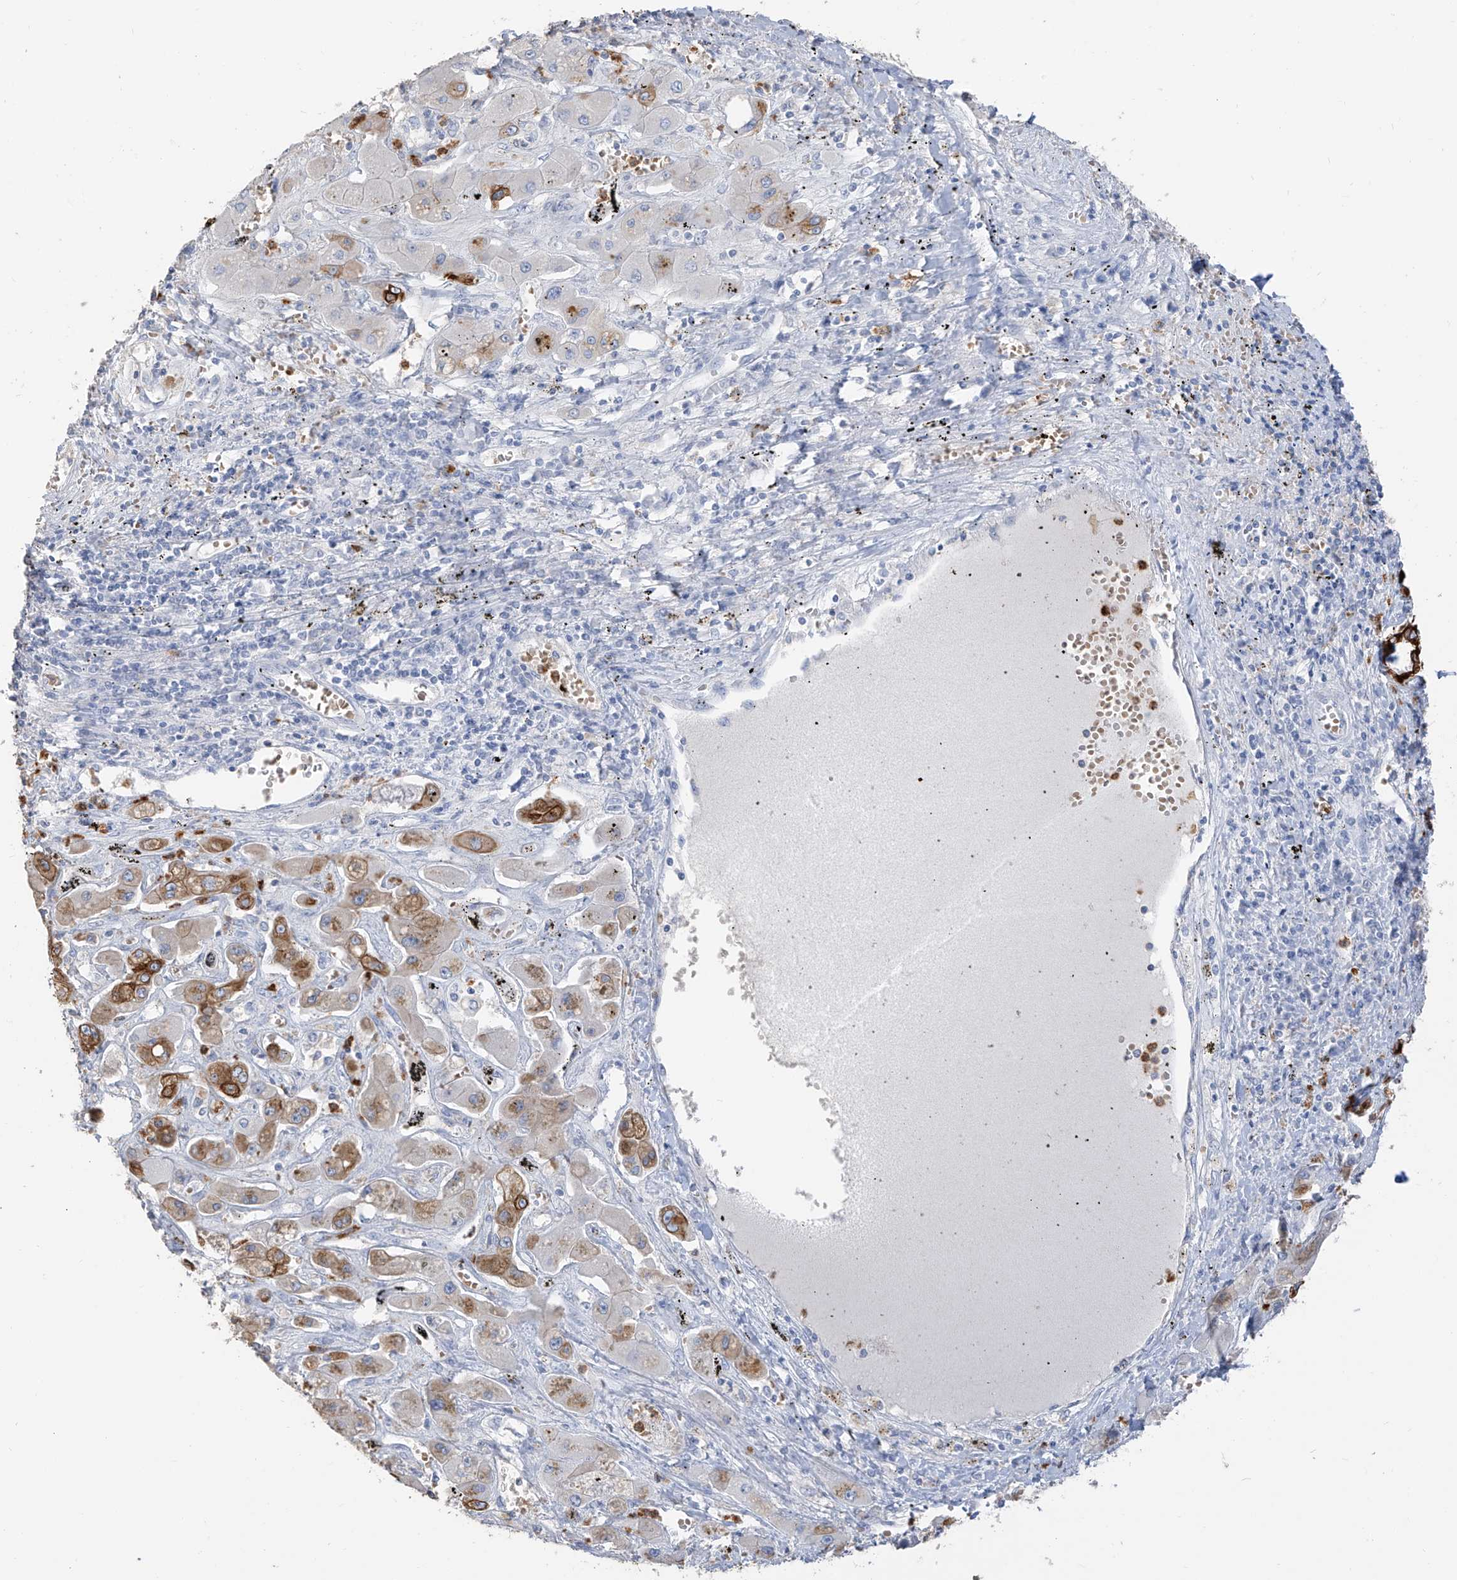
{"staining": {"intensity": "moderate", "quantity": "<25%", "location": "cytoplasmic/membranous"}, "tissue": "liver cancer", "cell_type": "Tumor cells", "image_type": "cancer", "snomed": [{"axis": "morphology", "description": "Cholangiocarcinoma"}, {"axis": "topography", "description": "Liver"}], "caption": "The histopathology image reveals immunohistochemical staining of liver cancer. There is moderate cytoplasmic/membranous positivity is appreciated in about <25% of tumor cells.", "gene": "PAFAH1B3", "patient": {"sex": "male", "age": 67}}